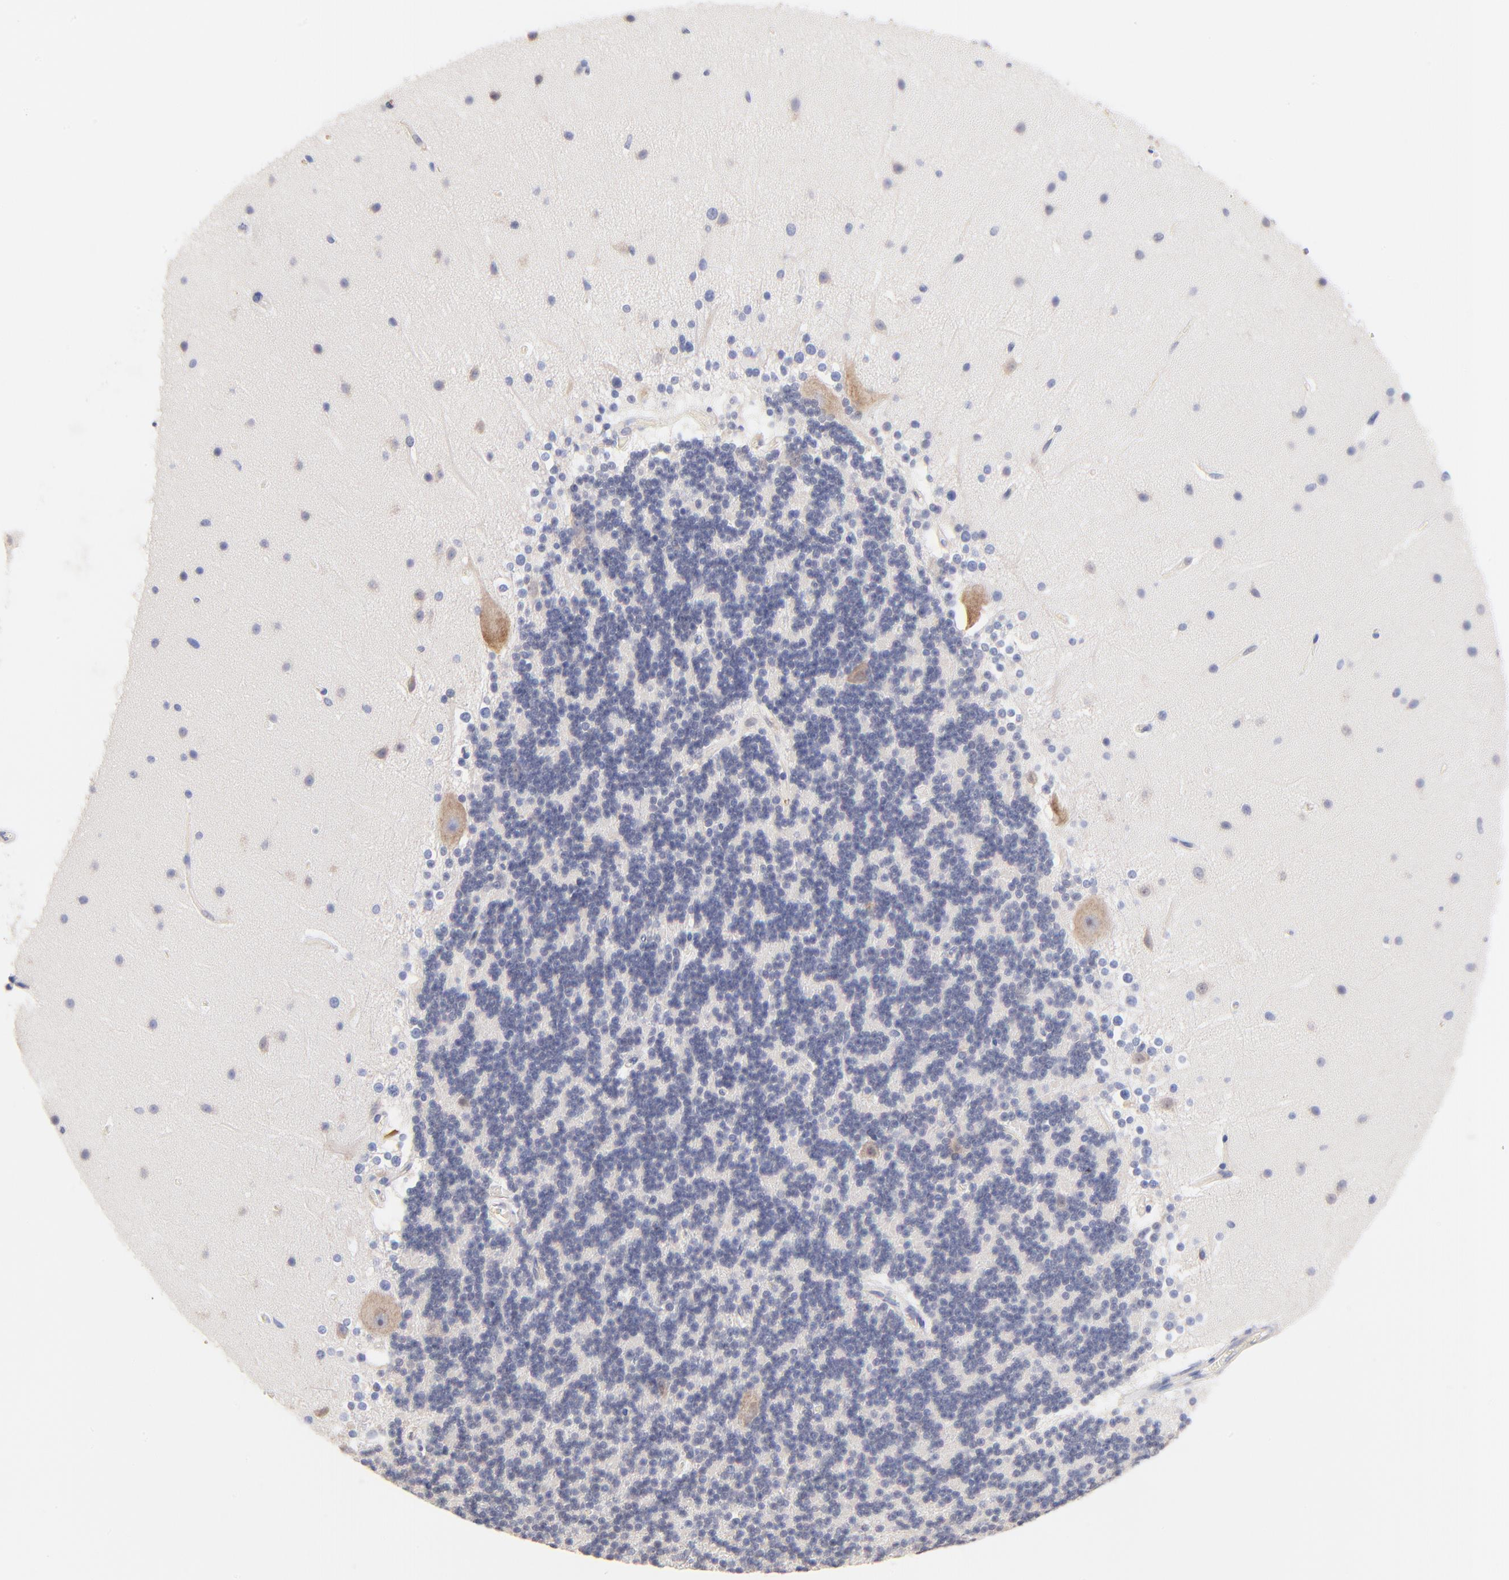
{"staining": {"intensity": "moderate", "quantity": "<25%", "location": "cytoplasmic/membranous"}, "tissue": "cerebellum", "cell_type": "Cells in granular layer", "image_type": "normal", "snomed": [{"axis": "morphology", "description": "Normal tissue, NOS"}, {"axis": "topography", "description": "Cerebellum"}], "caption": "This micrograph displays IHC staining of normal cerebellum, with low moderate cytoplasmic/membranous staining in about <25% of cells in granular layer.", "gene": "PTK7", "patient": {"sex": "female", "age": 19}}